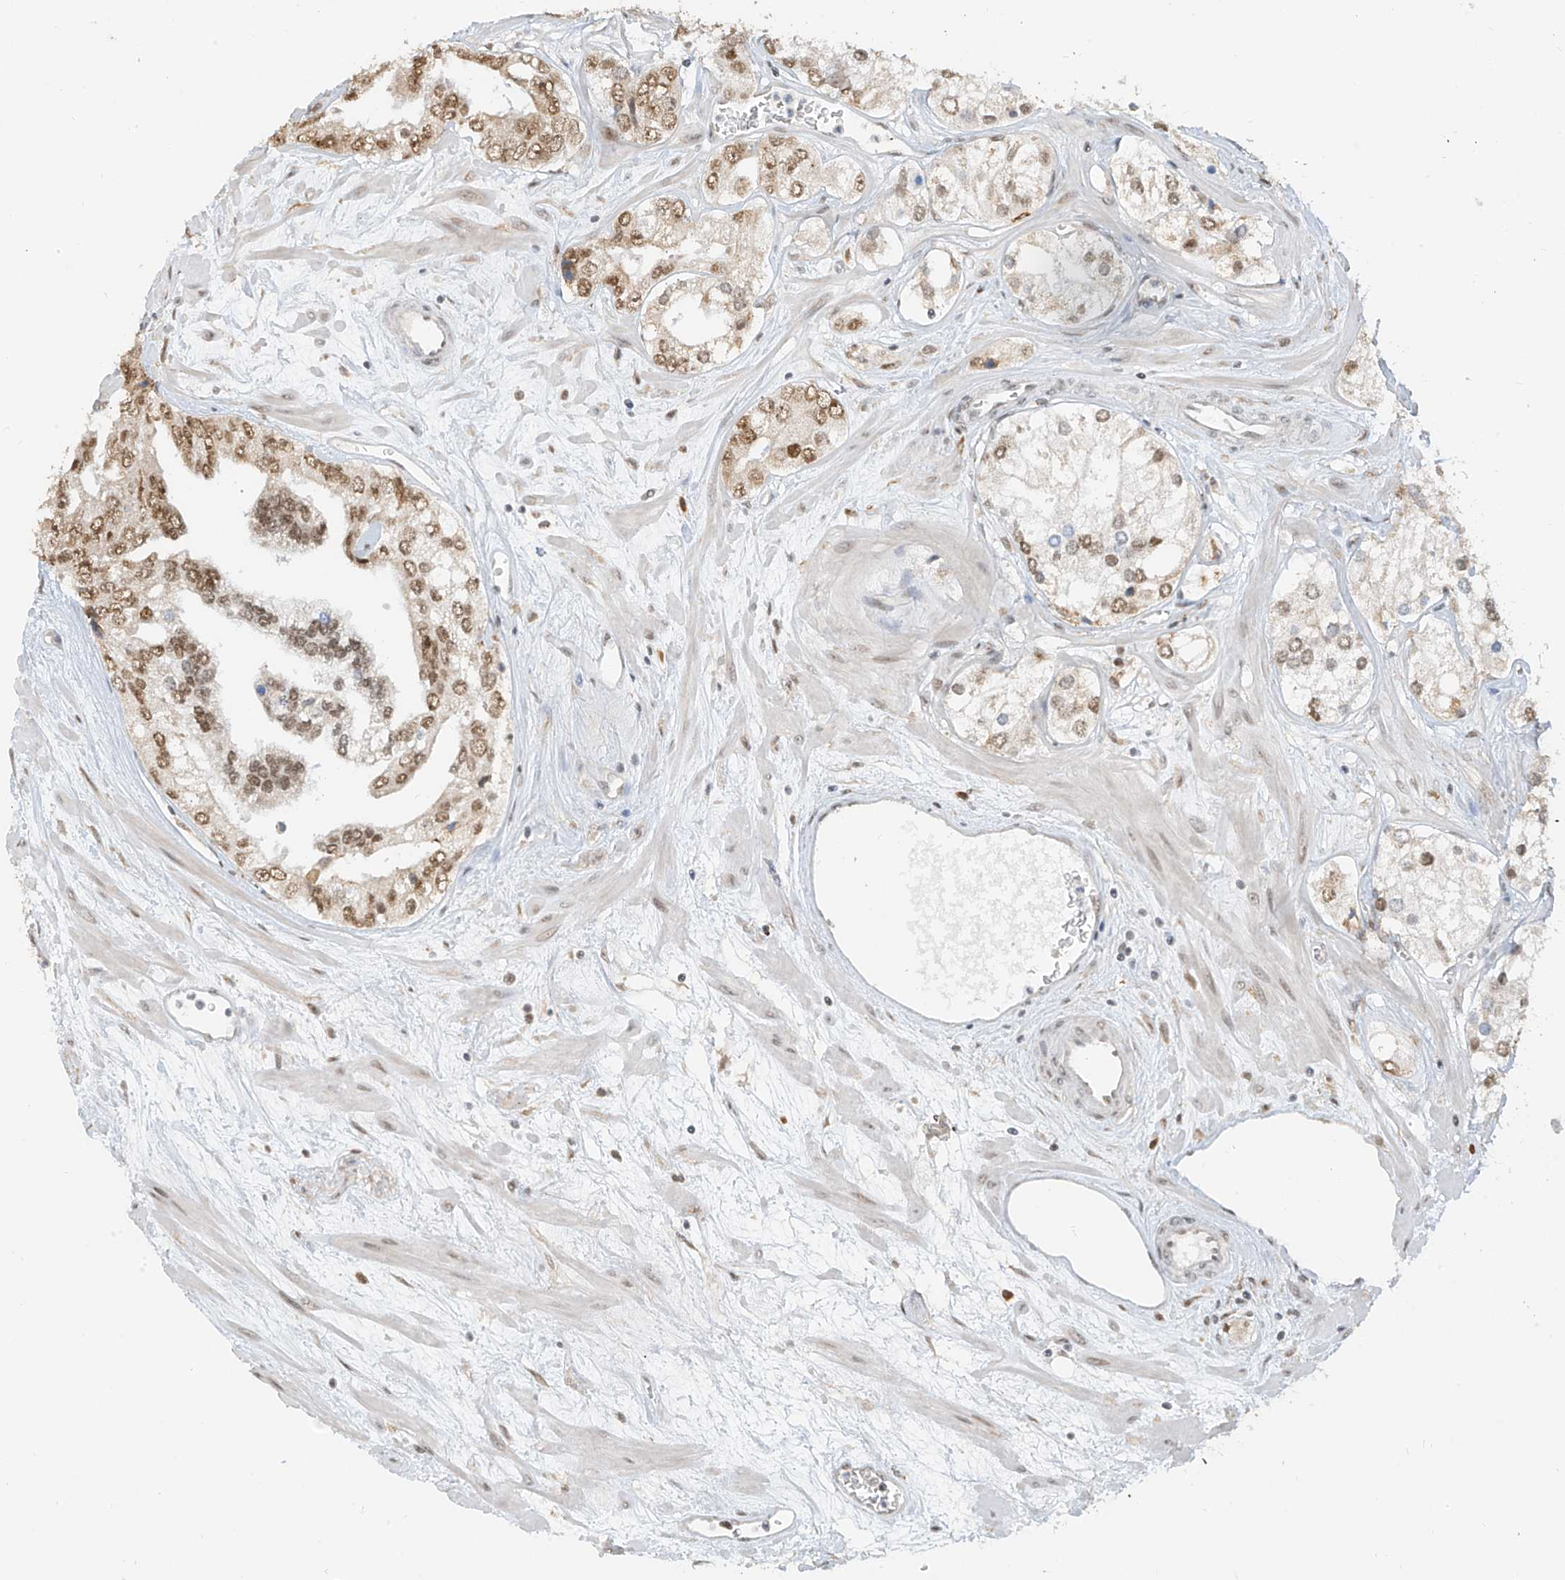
{"staining": {"intensity": "weak", "quantity": ">75%", "location": "nuclear"}, "tissue": "prostate cancer", "cell_type": "Tumor cells", "image_type": "cancer", "snomed": [{"axis": "morphology", "description": "Adenocarcinoma, High grade"}, {"axis": "topography", "description": "Prostate"}], "caption": "Immunohistochemical staining of human prostate high-grade adenocarcinoma exhibits low levels of weak nuclear protein expression in about >75% of tumor cells.", "gene": "ZMYM2", "patient": {"sex": "male", "age": 66}}